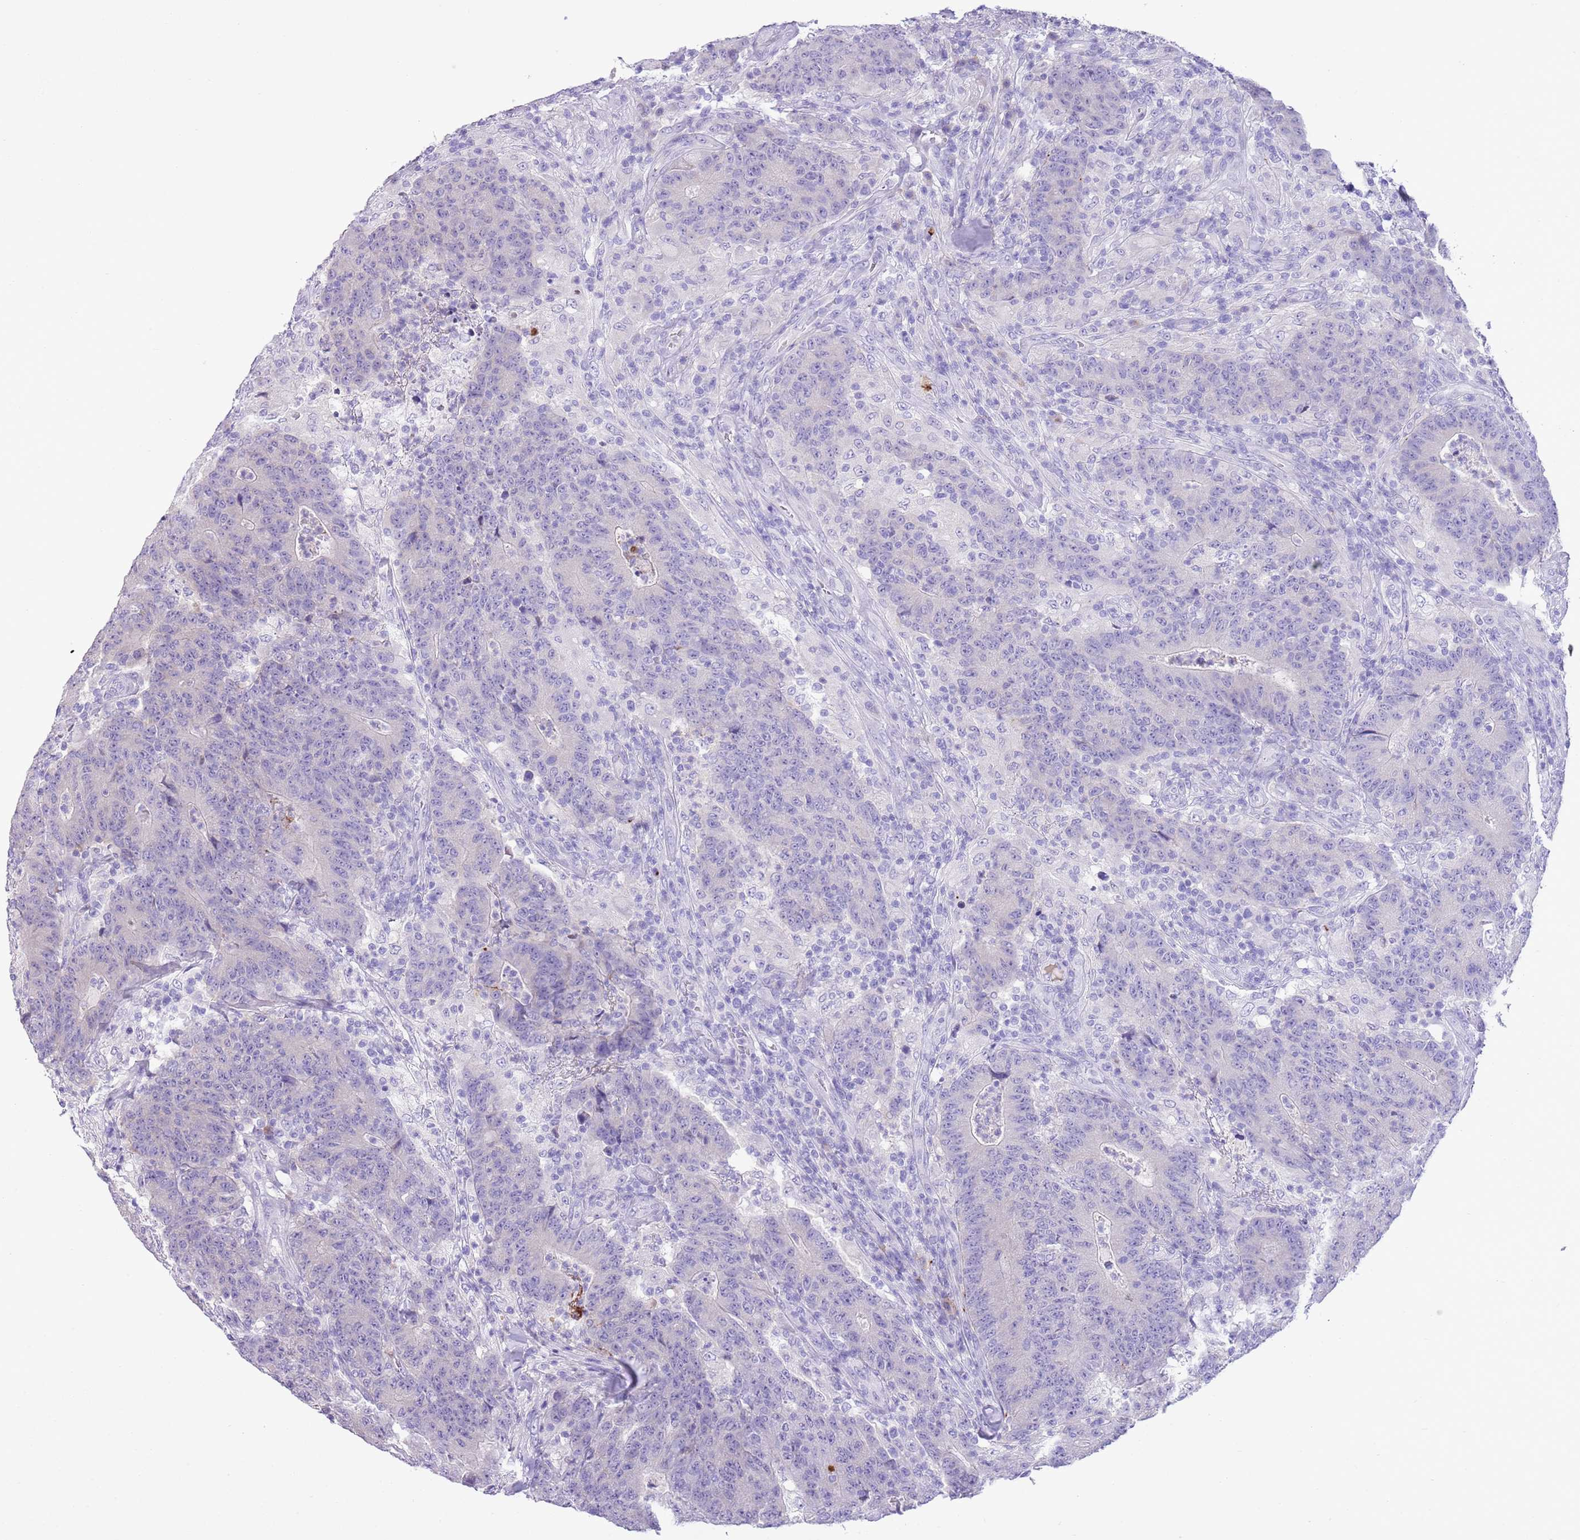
{"staining": {"intensity": "negative", "quantity": "none", "location": "none"}, "tissue": "colorectal cancer", "cell_type": "Tumor cells", "image_type": "cancer", "snomed": [{"axis": "morphology", "description": "Adenocarcinoma, NOS"}, {"axis": "topography", "description": "Colon"}], "caption": "A micrograph of colorectal cancer stained for a protein displays no brown staining in tumor cells. (Brightfield microscopy of DAB immunohistochemistry at high magnification).", "gene": "CLEC2A", "patient": {"sex": "female", "age": 75}}